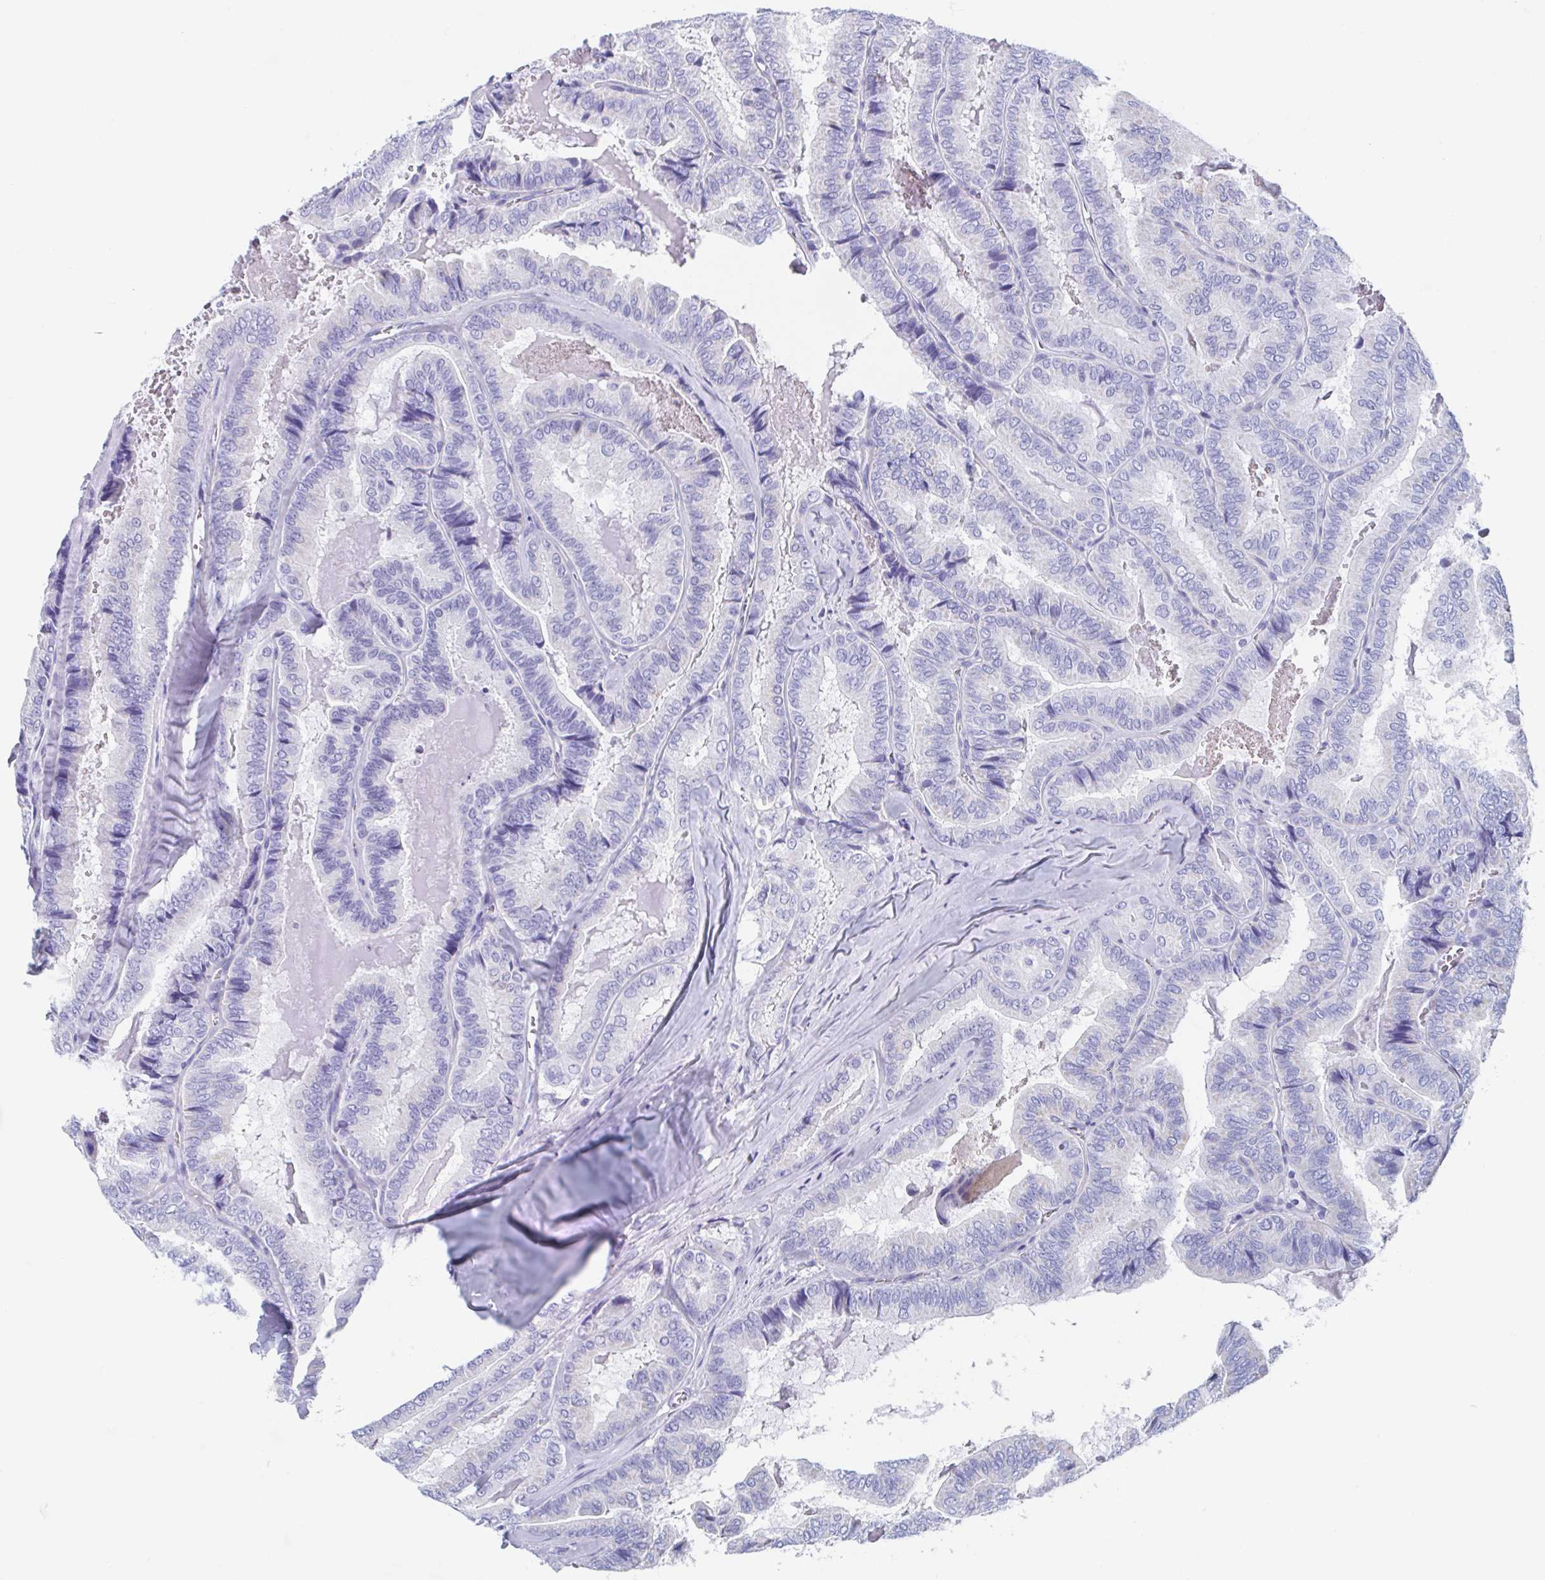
{"staining": {"intensity": "negative", "quantity": "none", "location": "none"}, "tissue": "thyroid cancer", "cell_type": "Tumor cells", "image_type": "cancer", "snomed": [{"axis": "morphology", "description": "Papillary adenocarcinoma, NOS"}, {"axis": "topography", "description": "Thyroid gland"}], "caption": "DAB (3,3'-diaminobenzidine) immunohistochemical staining of papillary adenocarcinoma (thyroid) exhibits no significant expression in tumor cells.", "gene": "C10orf53", "patient": {"sex": "female", "age": 75}}